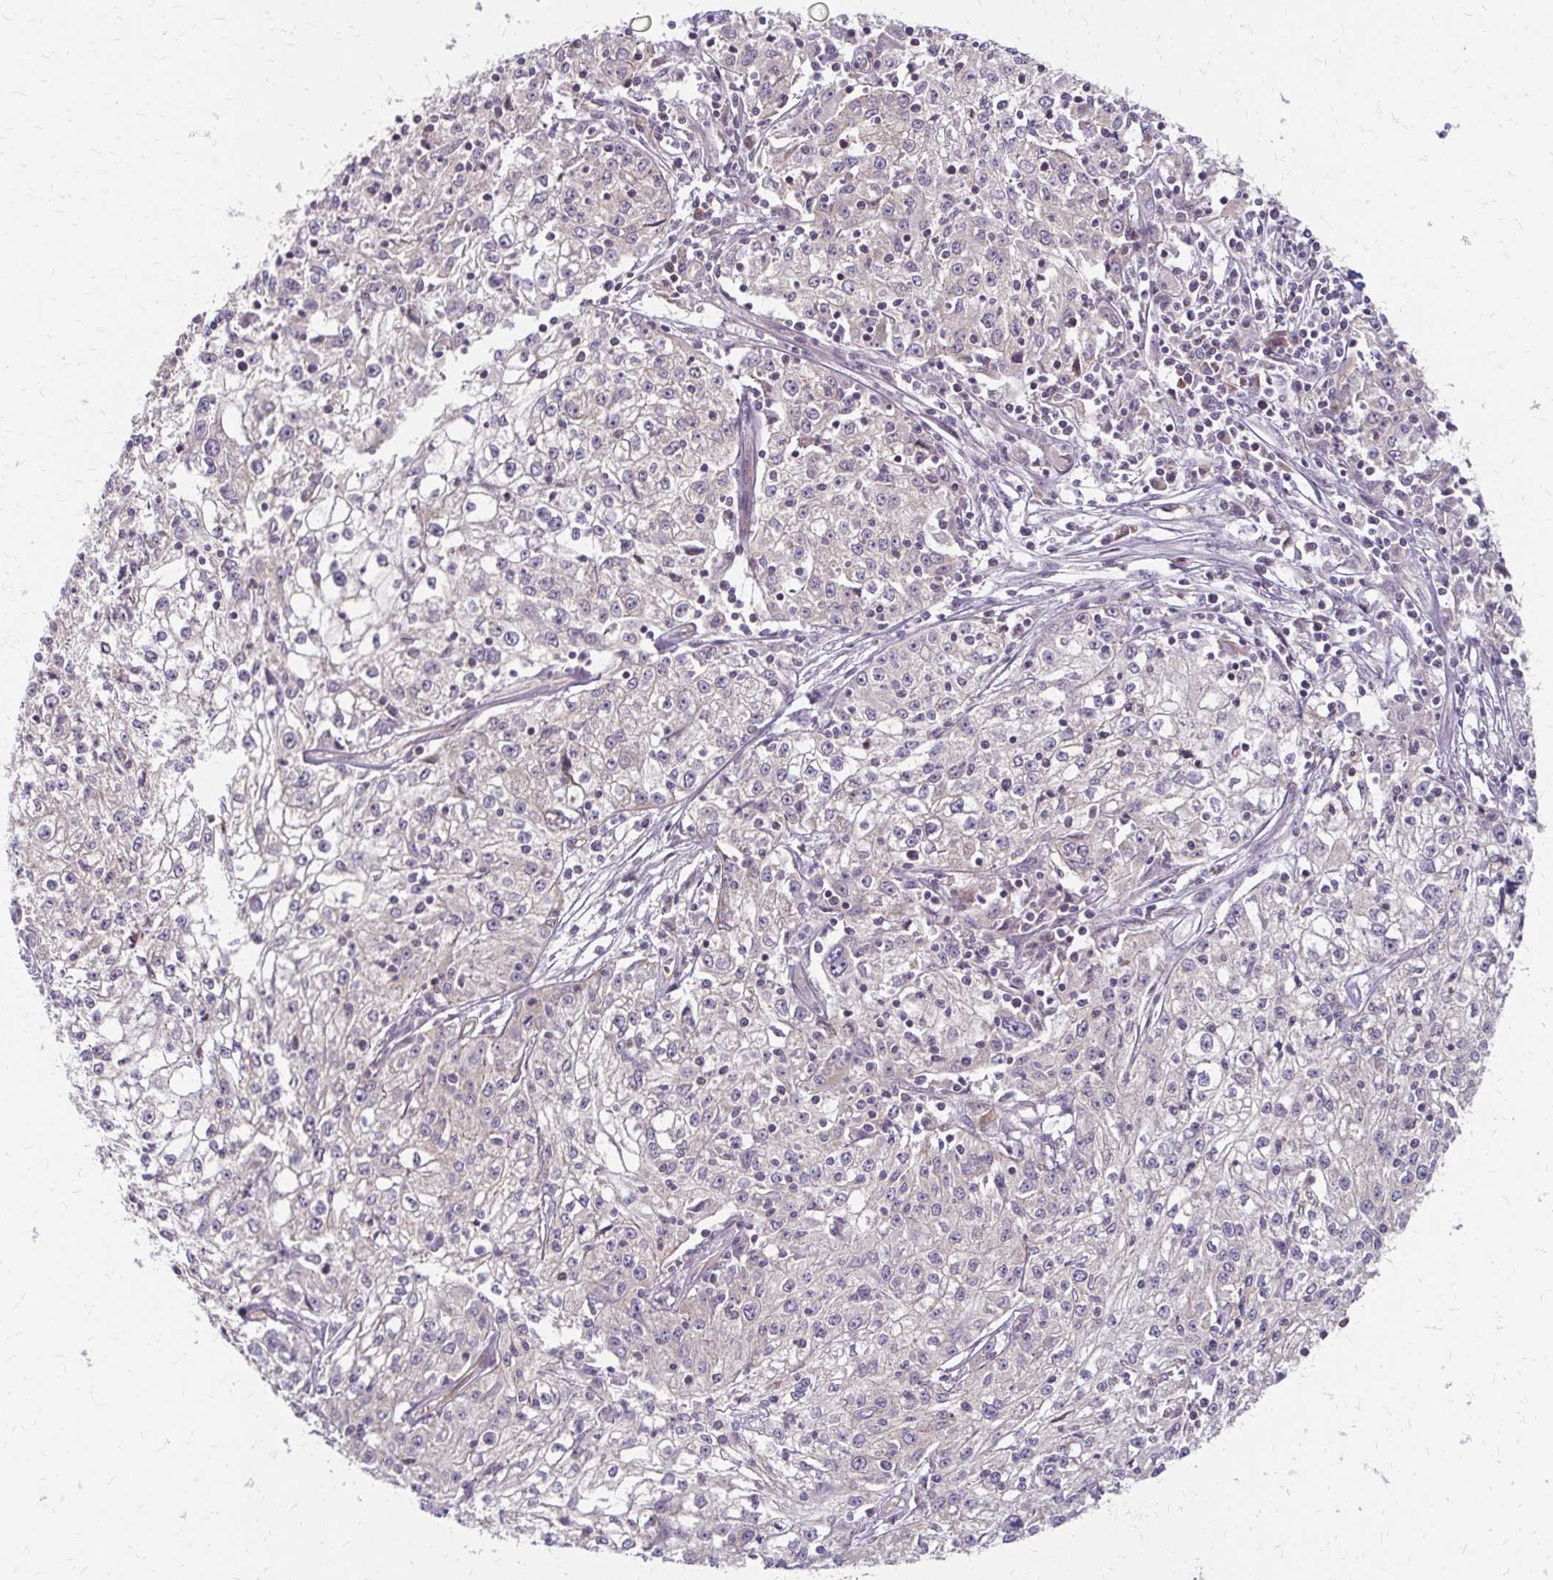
{"staining": {"intensity": "weak", "quantity": "<25%", "location": "cytoplasmic/membranous"}, "tissue": "cervical cancer", "cell_type": "Tumor cells", "image_type": "cancer", "snomed": [{"axis": "morphology", "description": "Squamous cell carcinoma, NOS"}, {"axis": "topography", "description": "Cervix"}], "caption": "High magnification brightfield microscopy of squamous cell carcinoma (cervical) stained with DAB (brown) and counterstained with hematoxylin (blue): tumor cells show no significant expression. (DAB immunohistochemistry (IHC) visualized using brightfield microscopy, high magnification).", "gene": "ZNF383", "patient": {"sex": "female", "age": 85}}